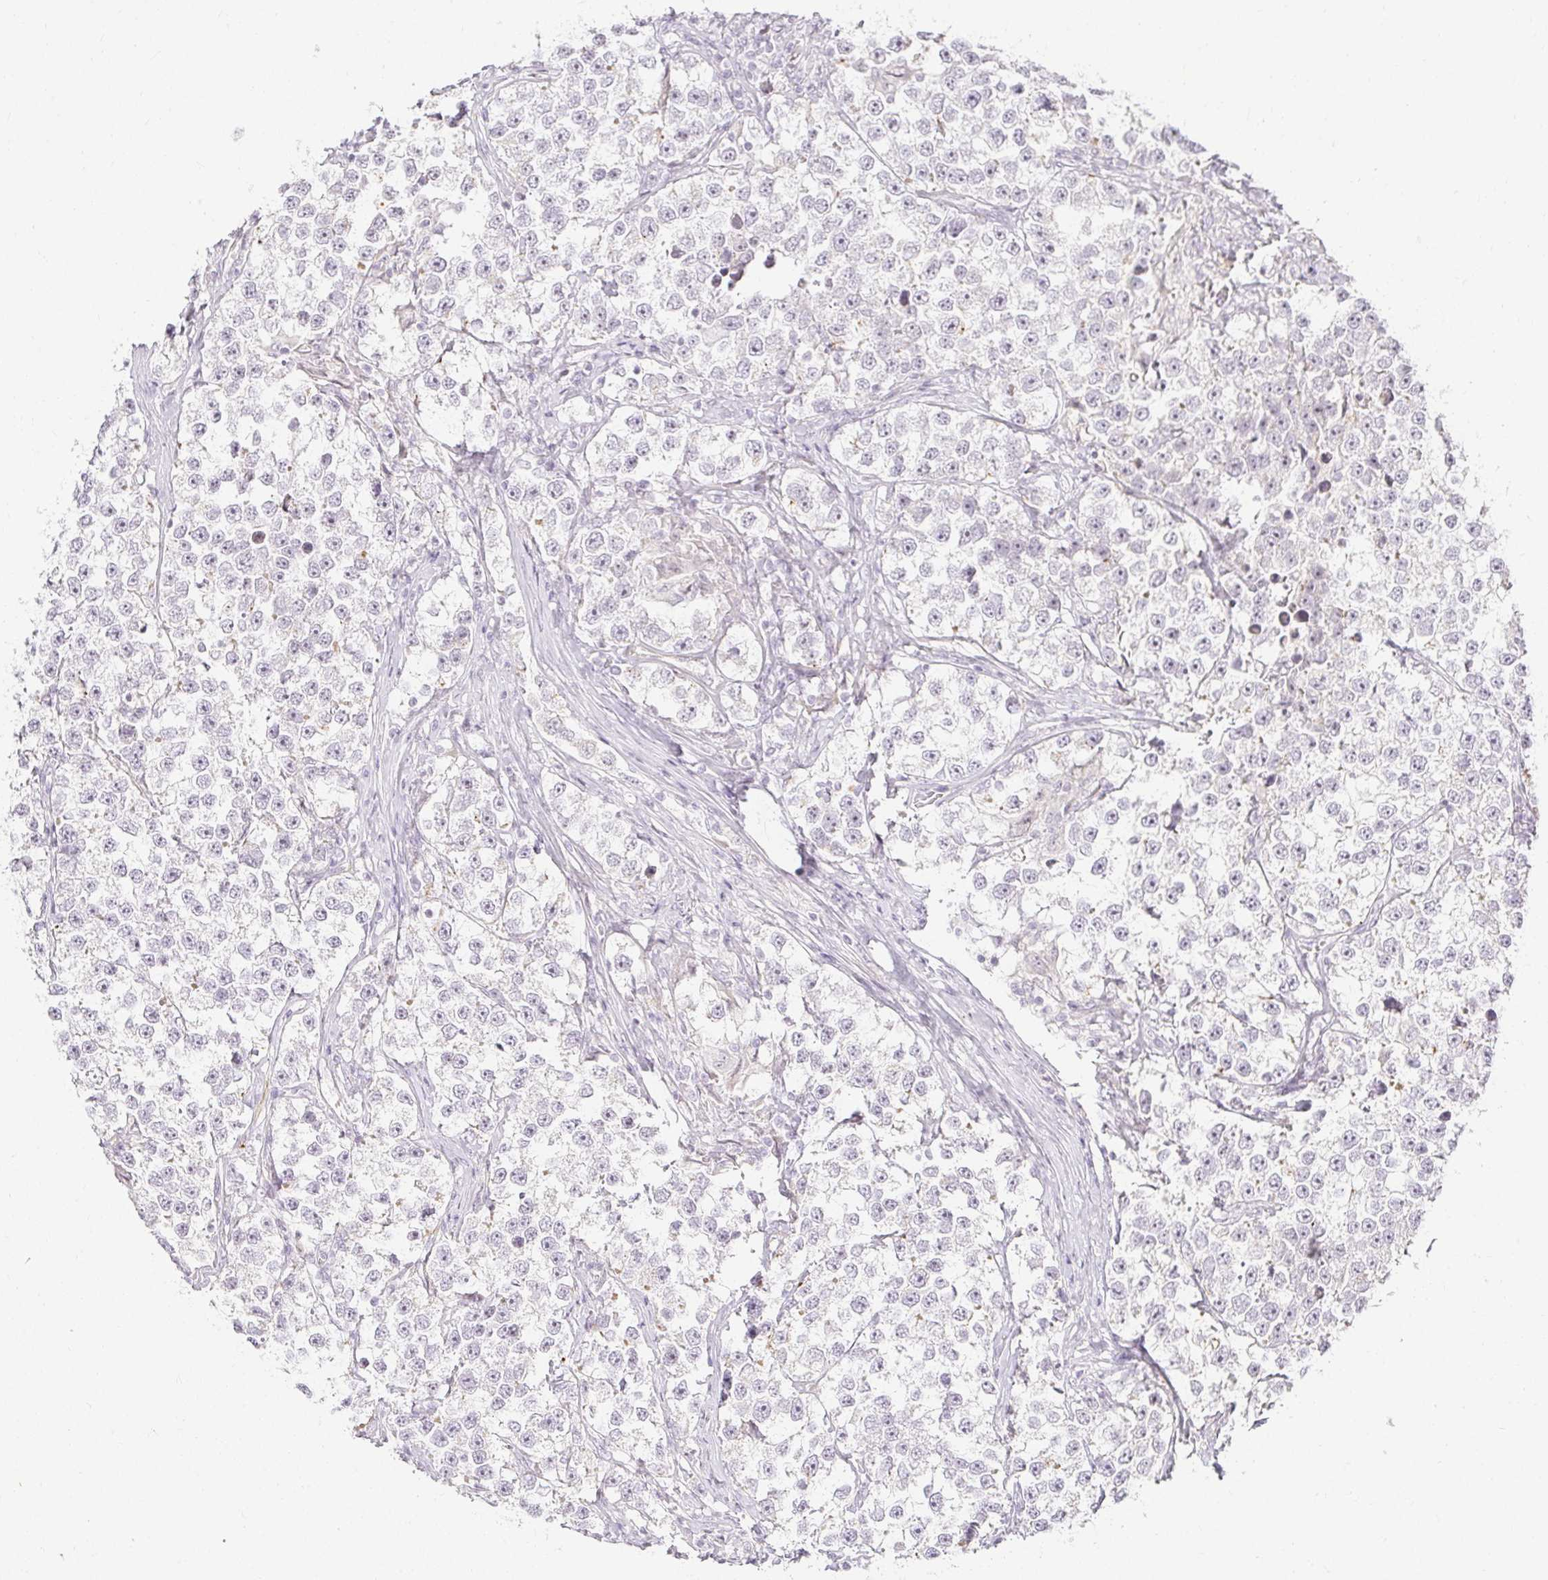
{"staining": {"intensity": "negative", "quantity": "none", "location": "none"}, "tissue": "testis cancer", "cell_type": "Tumor cells", "image_type": "cancer", "snomed": [{"axis": "morphology", "description": "Seminoma, NOS"}, {"axis": "topography", "description": "Testis"}], "caption": "Tumor cells show no significant protein expression in seminoma (testis).", "gene": "ACAN", "patient": {"sex": "male", "age": 46}}